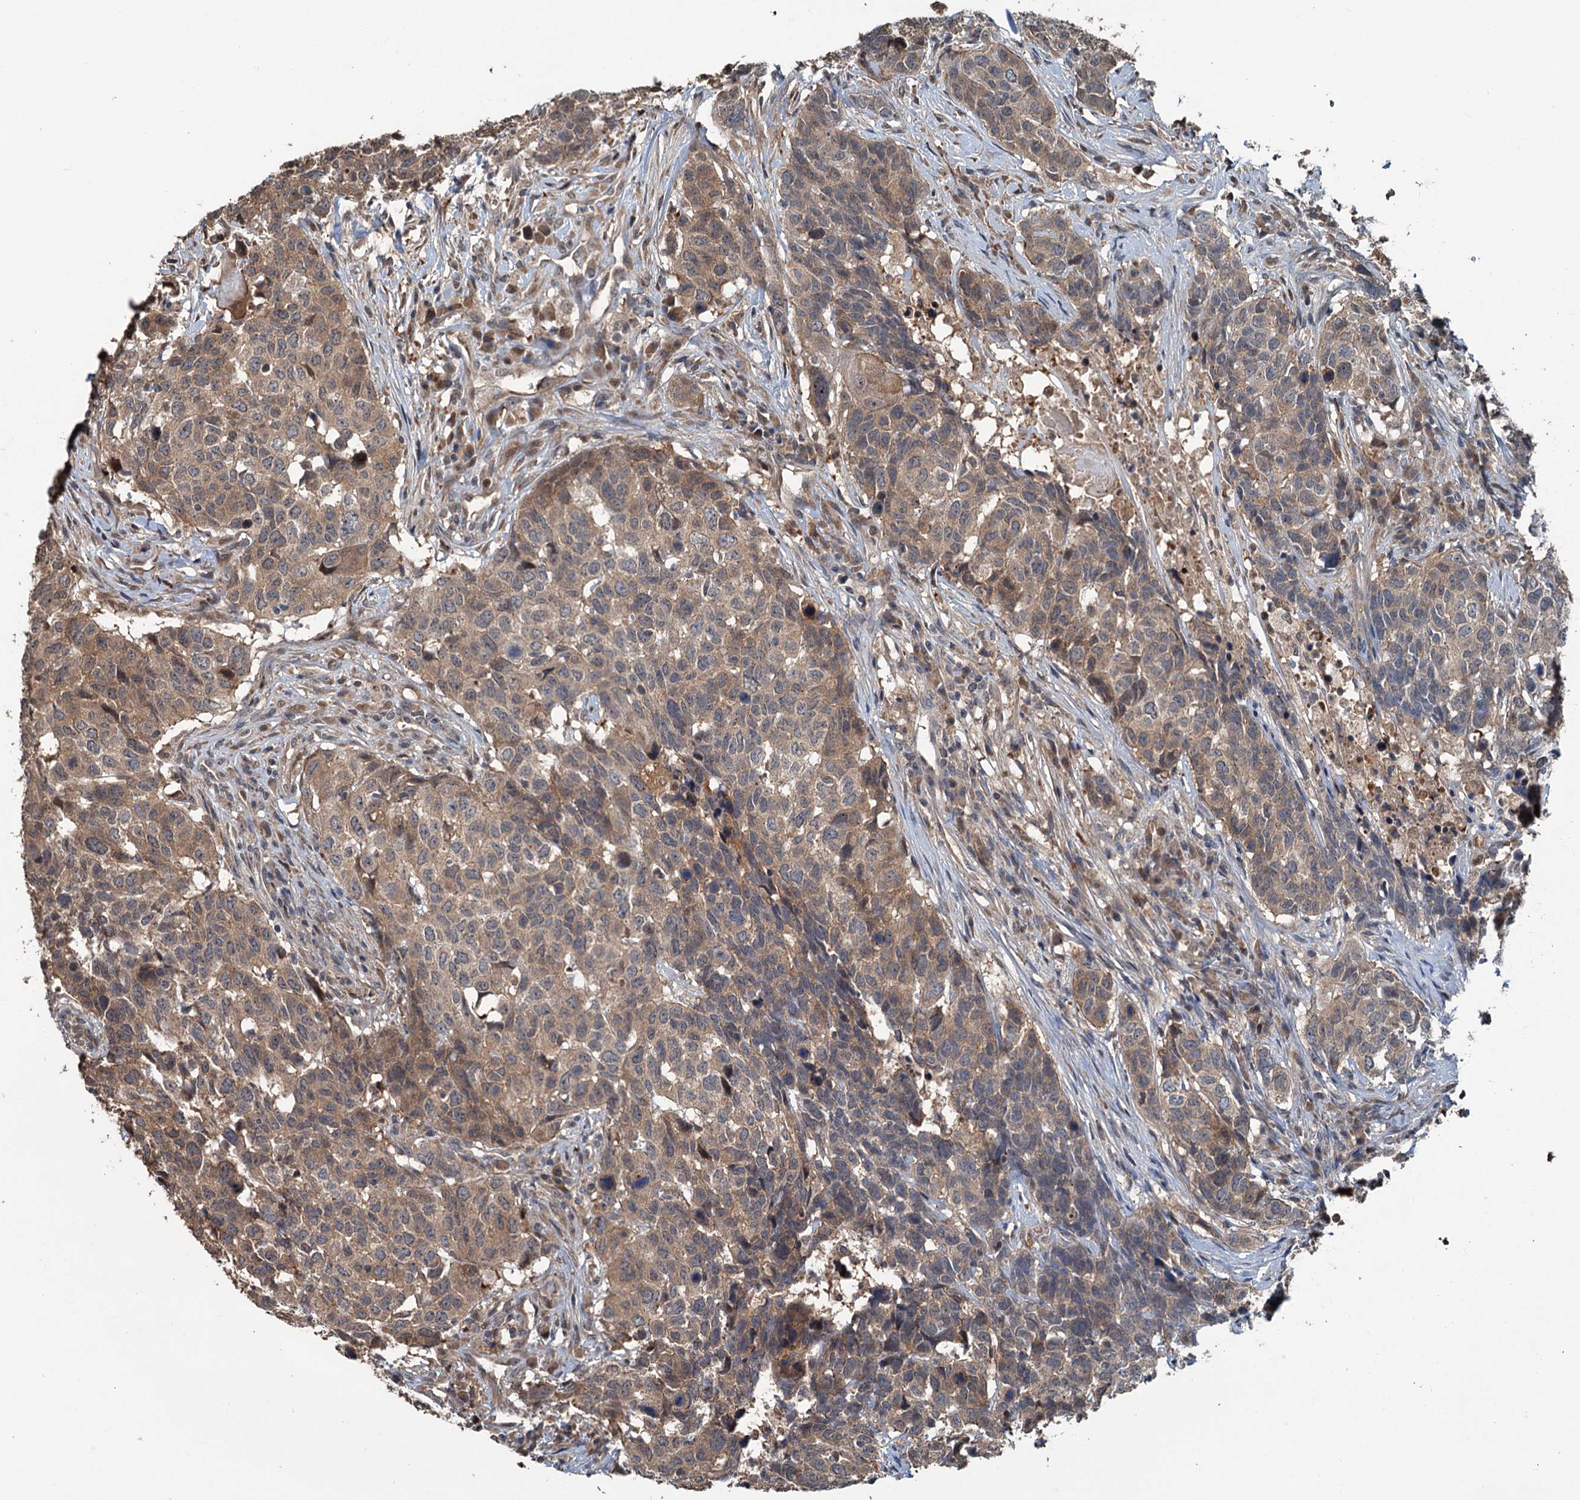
{"staining": {"intensity": "moderate", "quantity": ">75%", "location": "cytoplasmic/membranous"}, "tissue": "head and neck cancer", "cell_type": "Tumor cells", "image_type": "cancer", "snomed": [{"axis": "morphology", "description": "Squamous cell carcinoma, NOS"}, {"axis": "topography", "description": "Head-Neck"}], "caption": "This photomicrograph exhibits head and neck cancer stained with immunohistochemistry to label a protein in brown. The cytoplasmic/membranous of tumor cells show moderate positivity for the protein. Nuclei are counter-stained blue.", "gene": "TEDC1", "patient": {"sex": "male", "age": 66}}